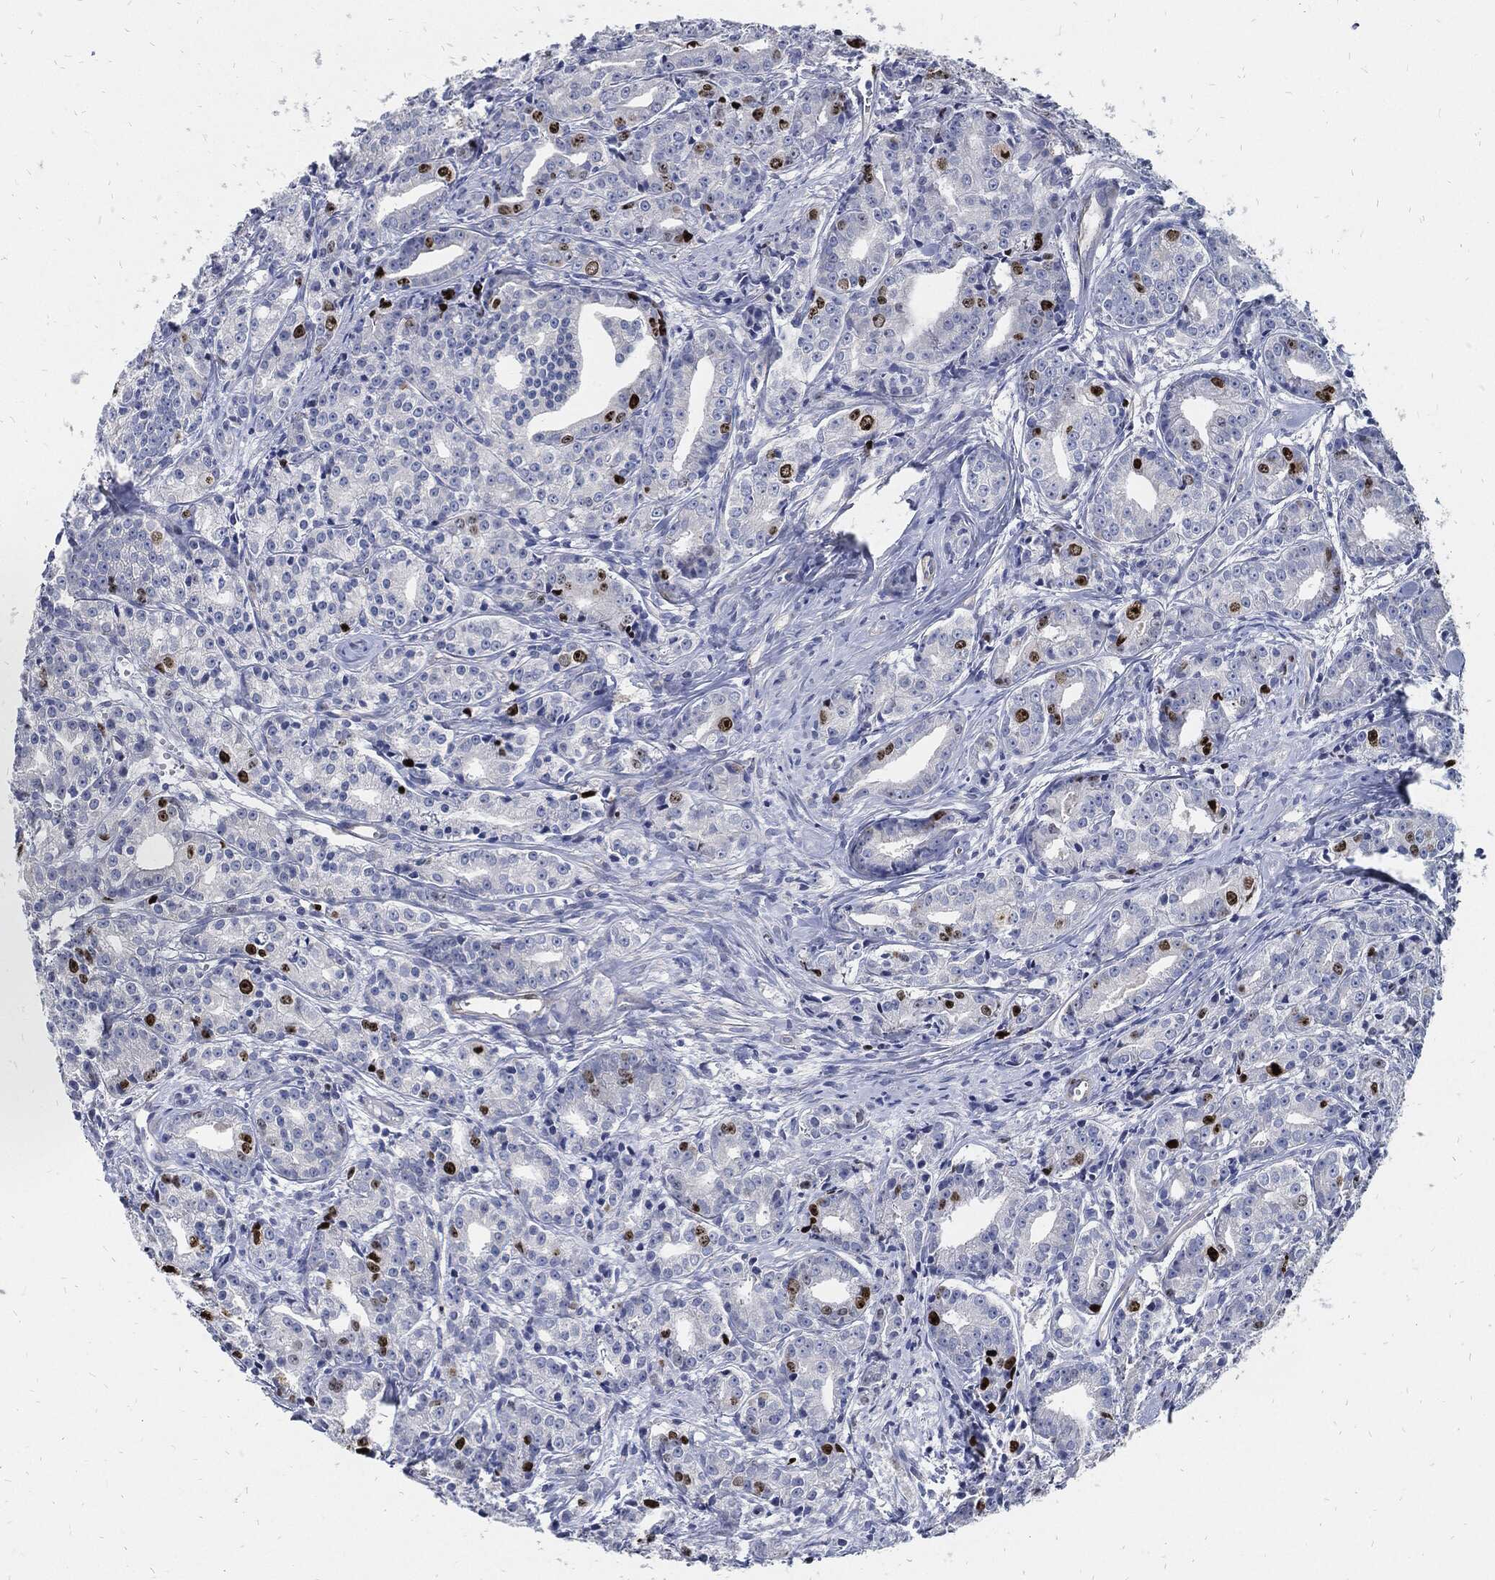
{"staining": {"intensity": "strong", "quantity": "<25%", "location": "nuclear"}, "tissue": "prostate cancer", "cell_type": "Tumor cells", "image_type": "cancer", "snomed": [{"axis": "morphology", "description": "Adenocarcinoma, Medium grade"}, {"axis": "topography", "description": "Prostate"}], "caption": "Immunohistochemistry of medium-grade adenocarcinoma (prostate) shows medium levels of strong nuclear expression in about <25% of tumor cells.", "gene": "MKI67", "patient": {"sex": "male", "age": 74}}